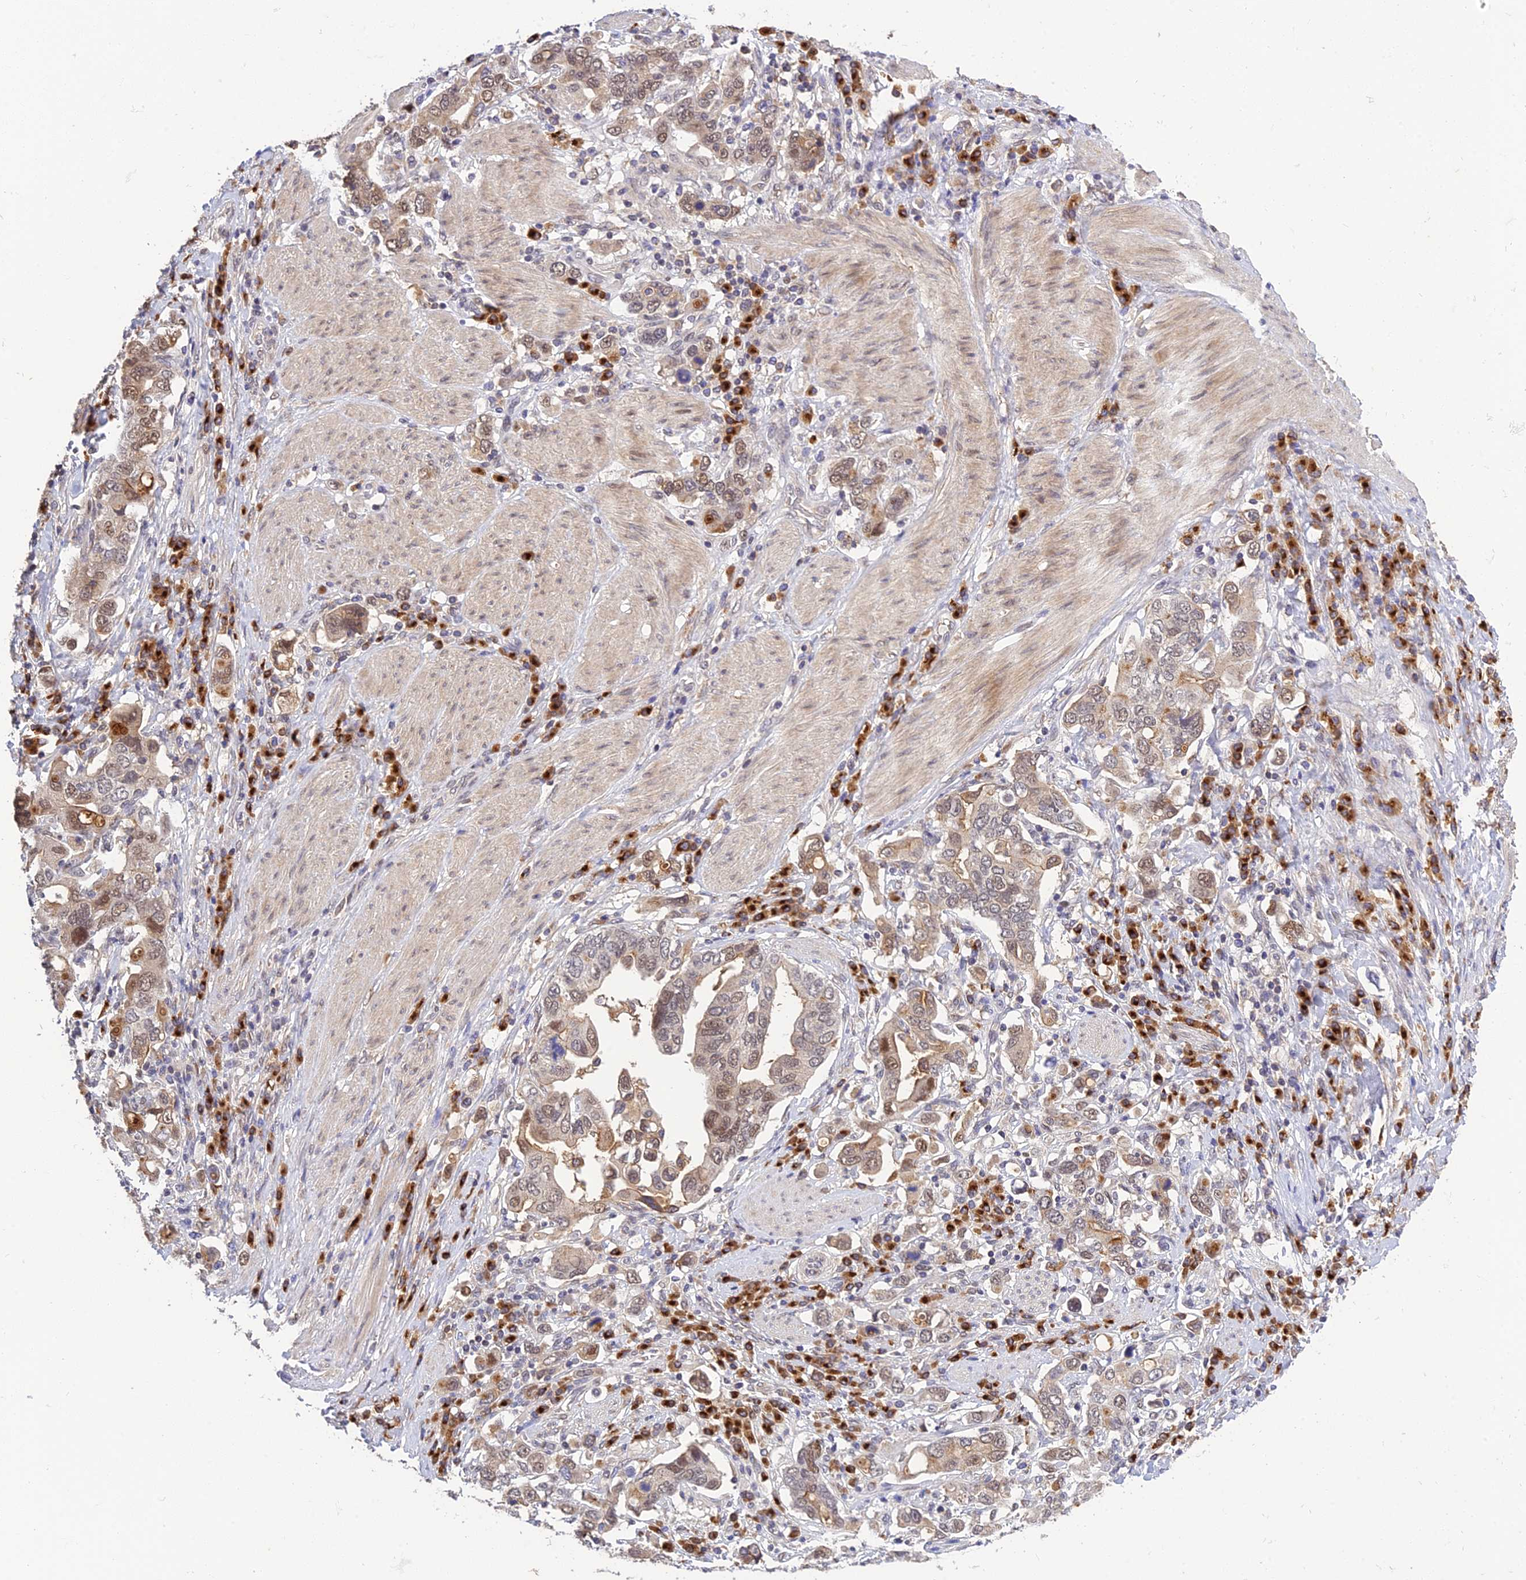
{"staining": {"intensity": "moderate", "quantity": "25%-75%", "location": "cytoplasmic/membranous,nuclear"}, "tissue": "stomach cancer", "cell_type": "Tumor cells", "image_type": "cancer", "snomed": [{"axis": "morphology", "description": "Adenocarcinoma, NOS"}, {"axis": "topography", "description": "Stomach, upper"}, {"axis": "topography", "description": "Stomach"}], "caption": "A high-resolution image shows immunohistochemistry staining of stomach cancer (adenocarcinoma), which displays moderate cytoplasmic/membranous and nuclear staining in approximately 25%-75% of tumor cells.", "gene": "SNX17", "patient": {"sex": "male", "age": 62}}